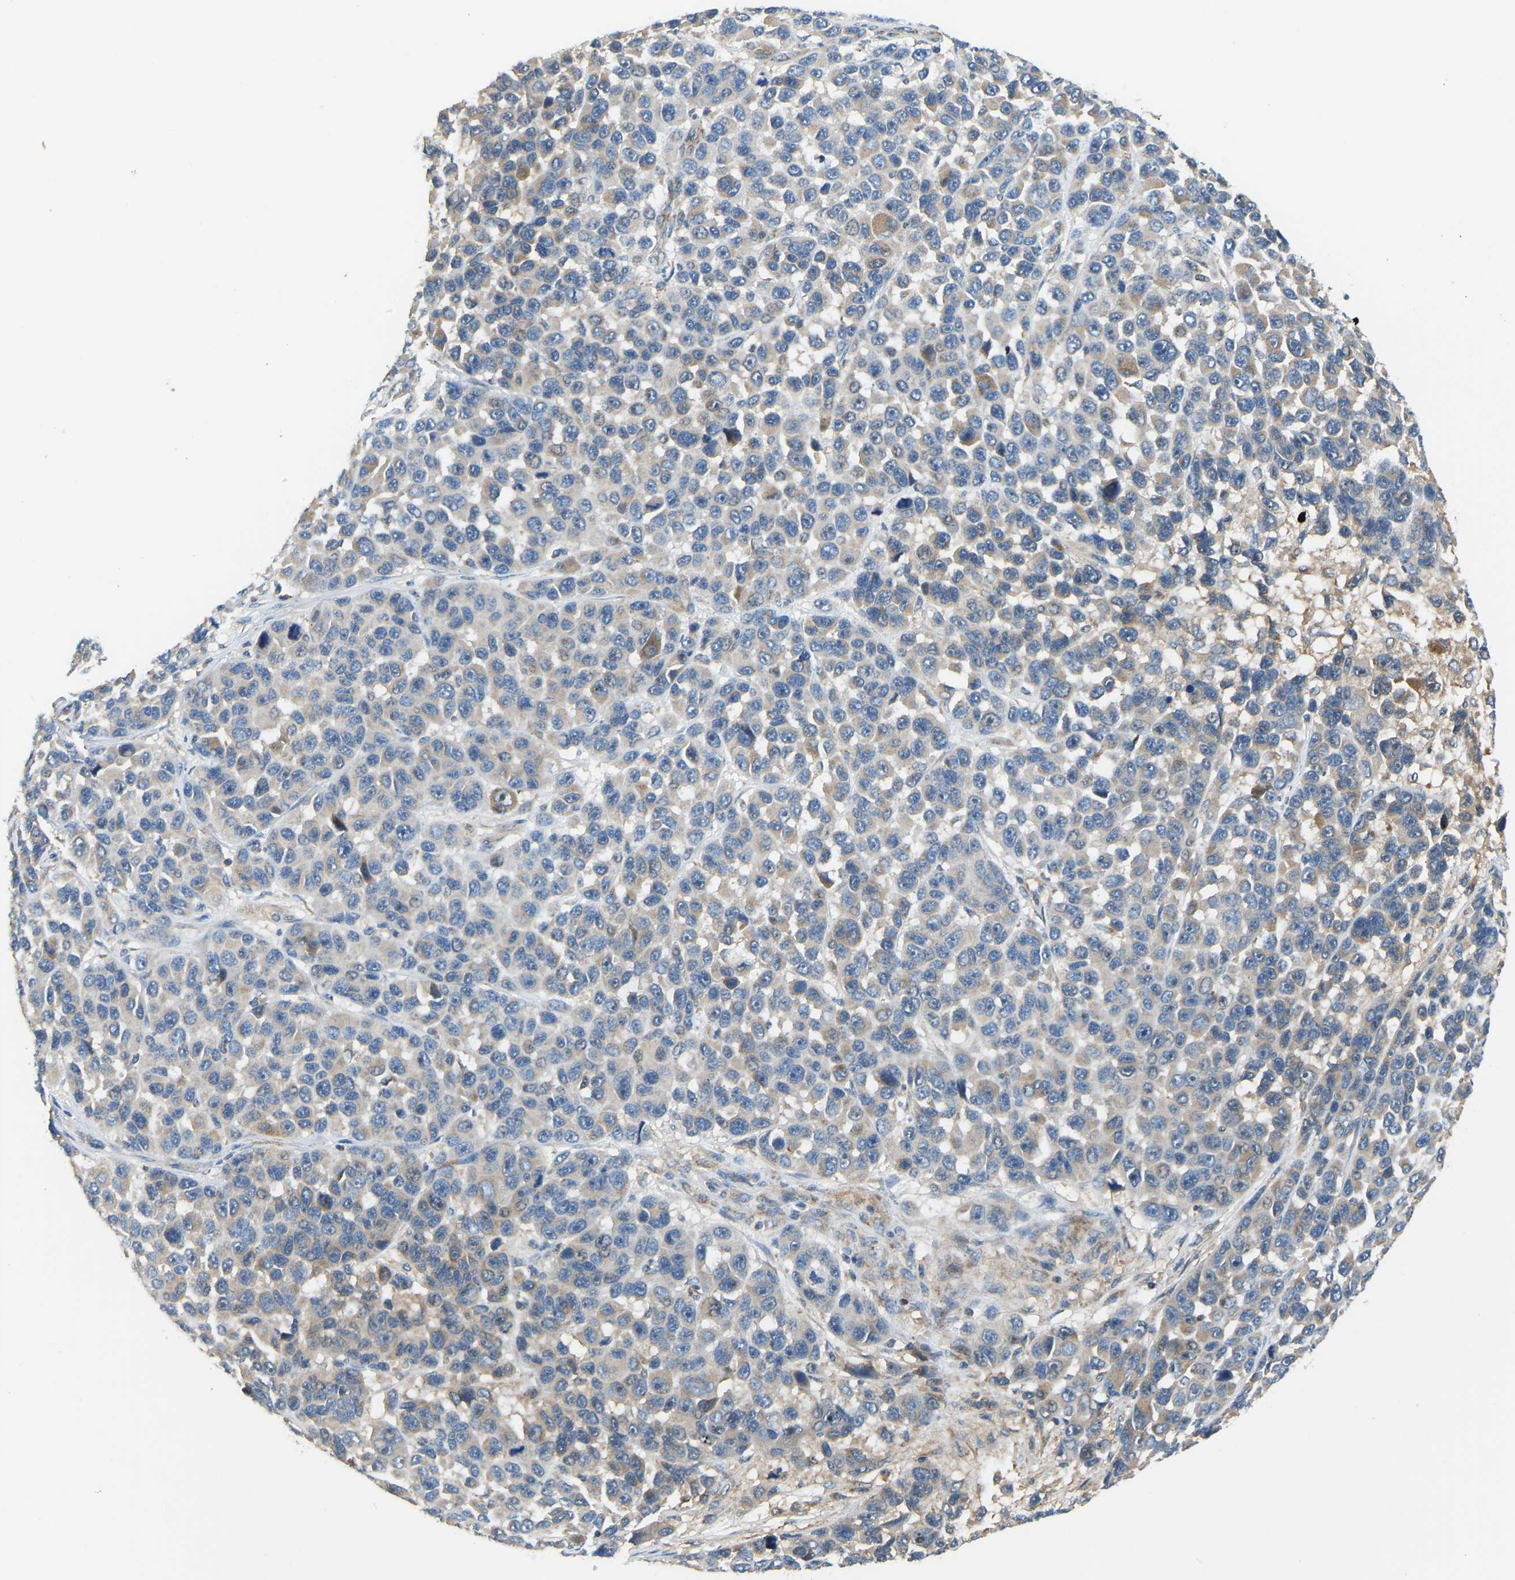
{"staining": {"intensity": "moderate", "quantity": "<25%", "location": "cytoplasmic/membranous"}, "tissue": "melanoma", "cell_type": "Tumor cells", "image_type": "cancer", "snomed": [{"axis": "morphology", "description": "Malignant melanoma, NOS"}, {"axis": "topography", "description": "Skin"}], "caption": "Immunohistochemistry (IHC) photomicrograph of neoplastic tissue: malignant melanoma stained using immunohistochemistry (IHC) demonstrates low levels of moderate protein expression localized specifically in the cytoplasmic/membranous of tumor cells, appearing as a cytoplasmic/membranous brown color.", "gene": "RBP1", "patient": {"sex": "male", "age": 53}}